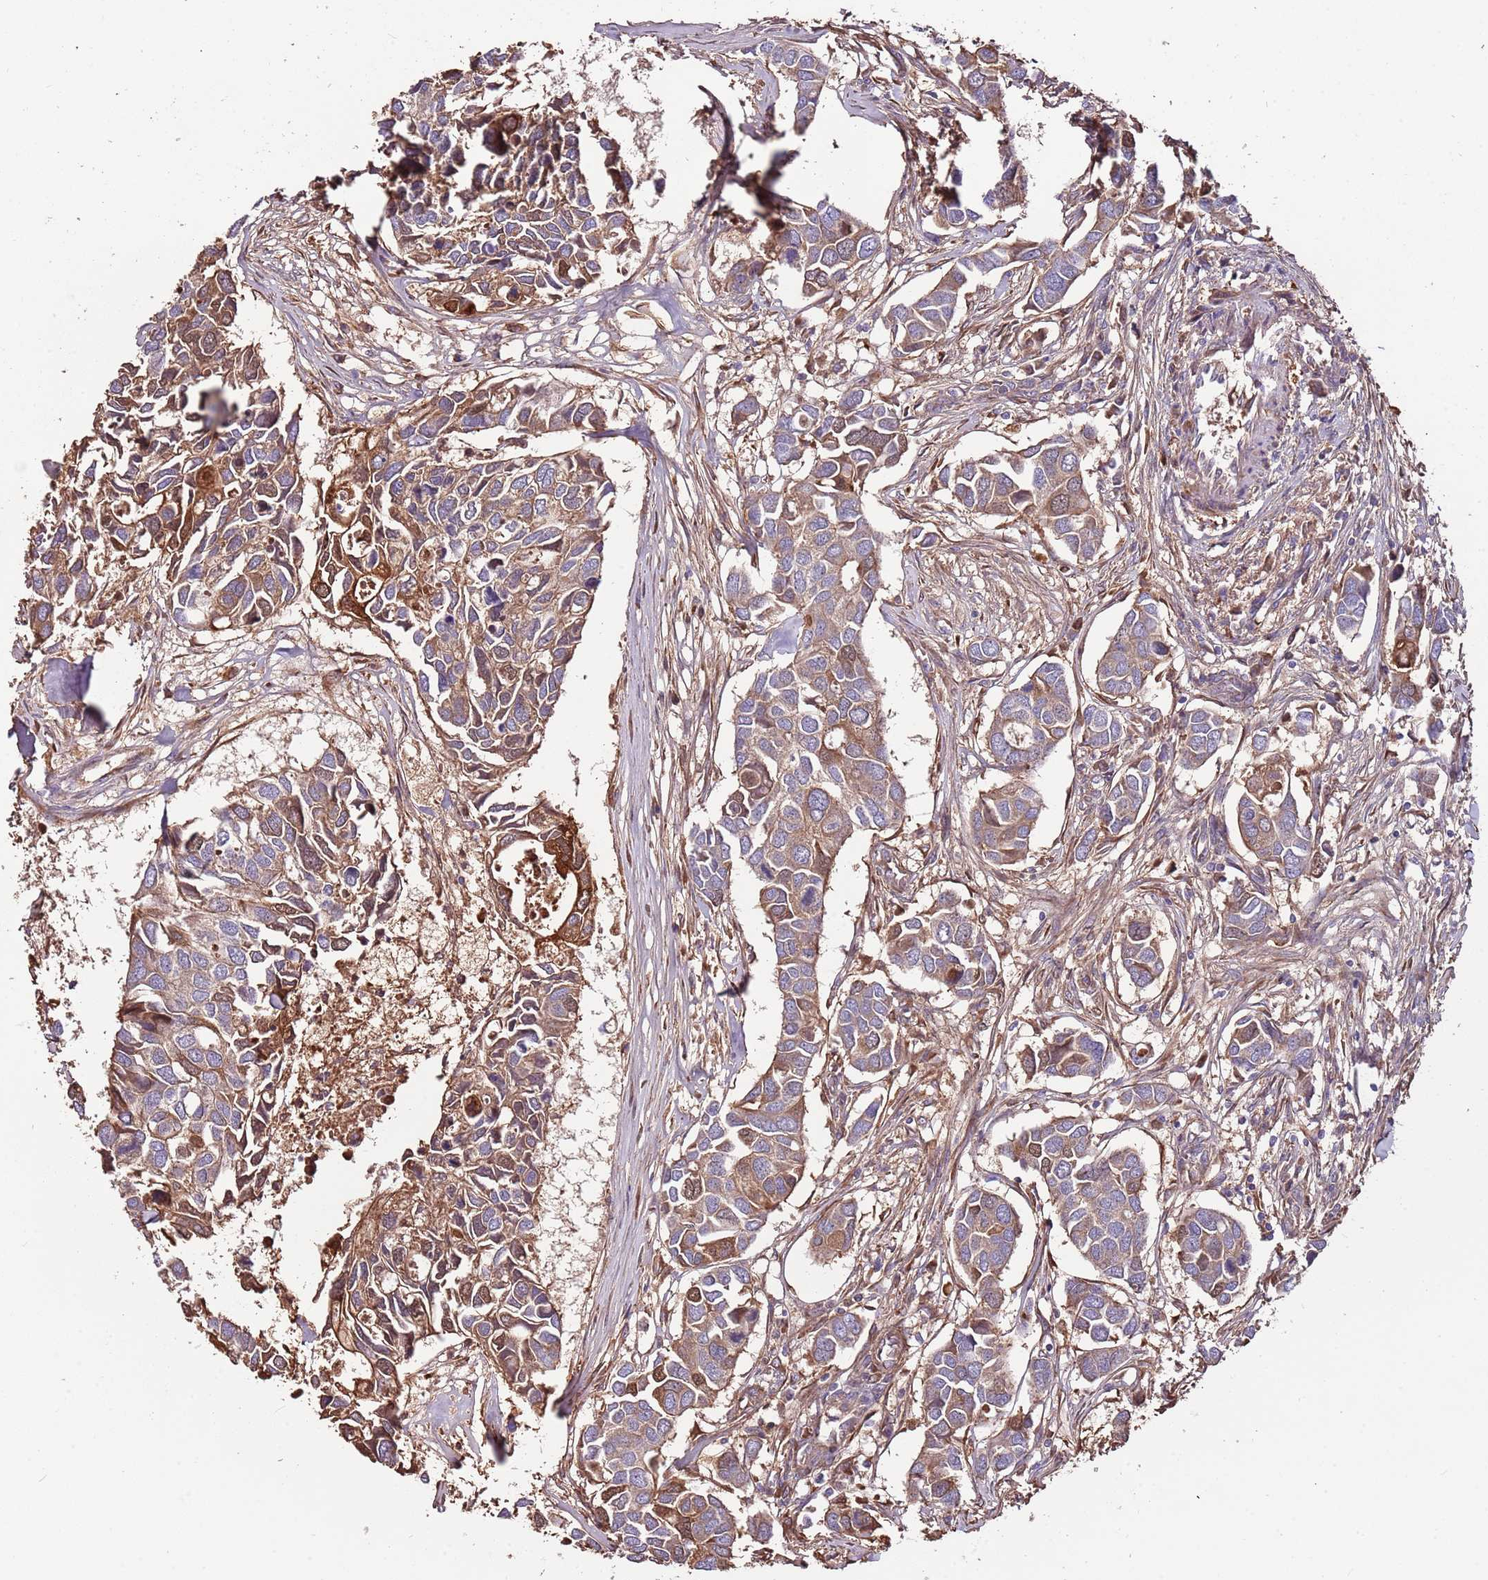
{"staining": {"intensity": "moderate", "quantity": ">75%", "location": "cytoplasmic/membranous"}, "tissue": "breast cancer", "cell_type": "Tumor cells", "image_type": "cancer", "snomed": [{"axis": "morphology", "description": "Duct carcinoma"}, {"axis": "topography", "description": "Breast"}], "caption": "A micrograph of human breast cancer (infiltrating ductal carcinoma) stained for a protein demonstrates moderate cytoplasmic/membranous brown staining in tumor cells.", "gene": "DENR", "patient": {"sex": "female", "age": 83}}